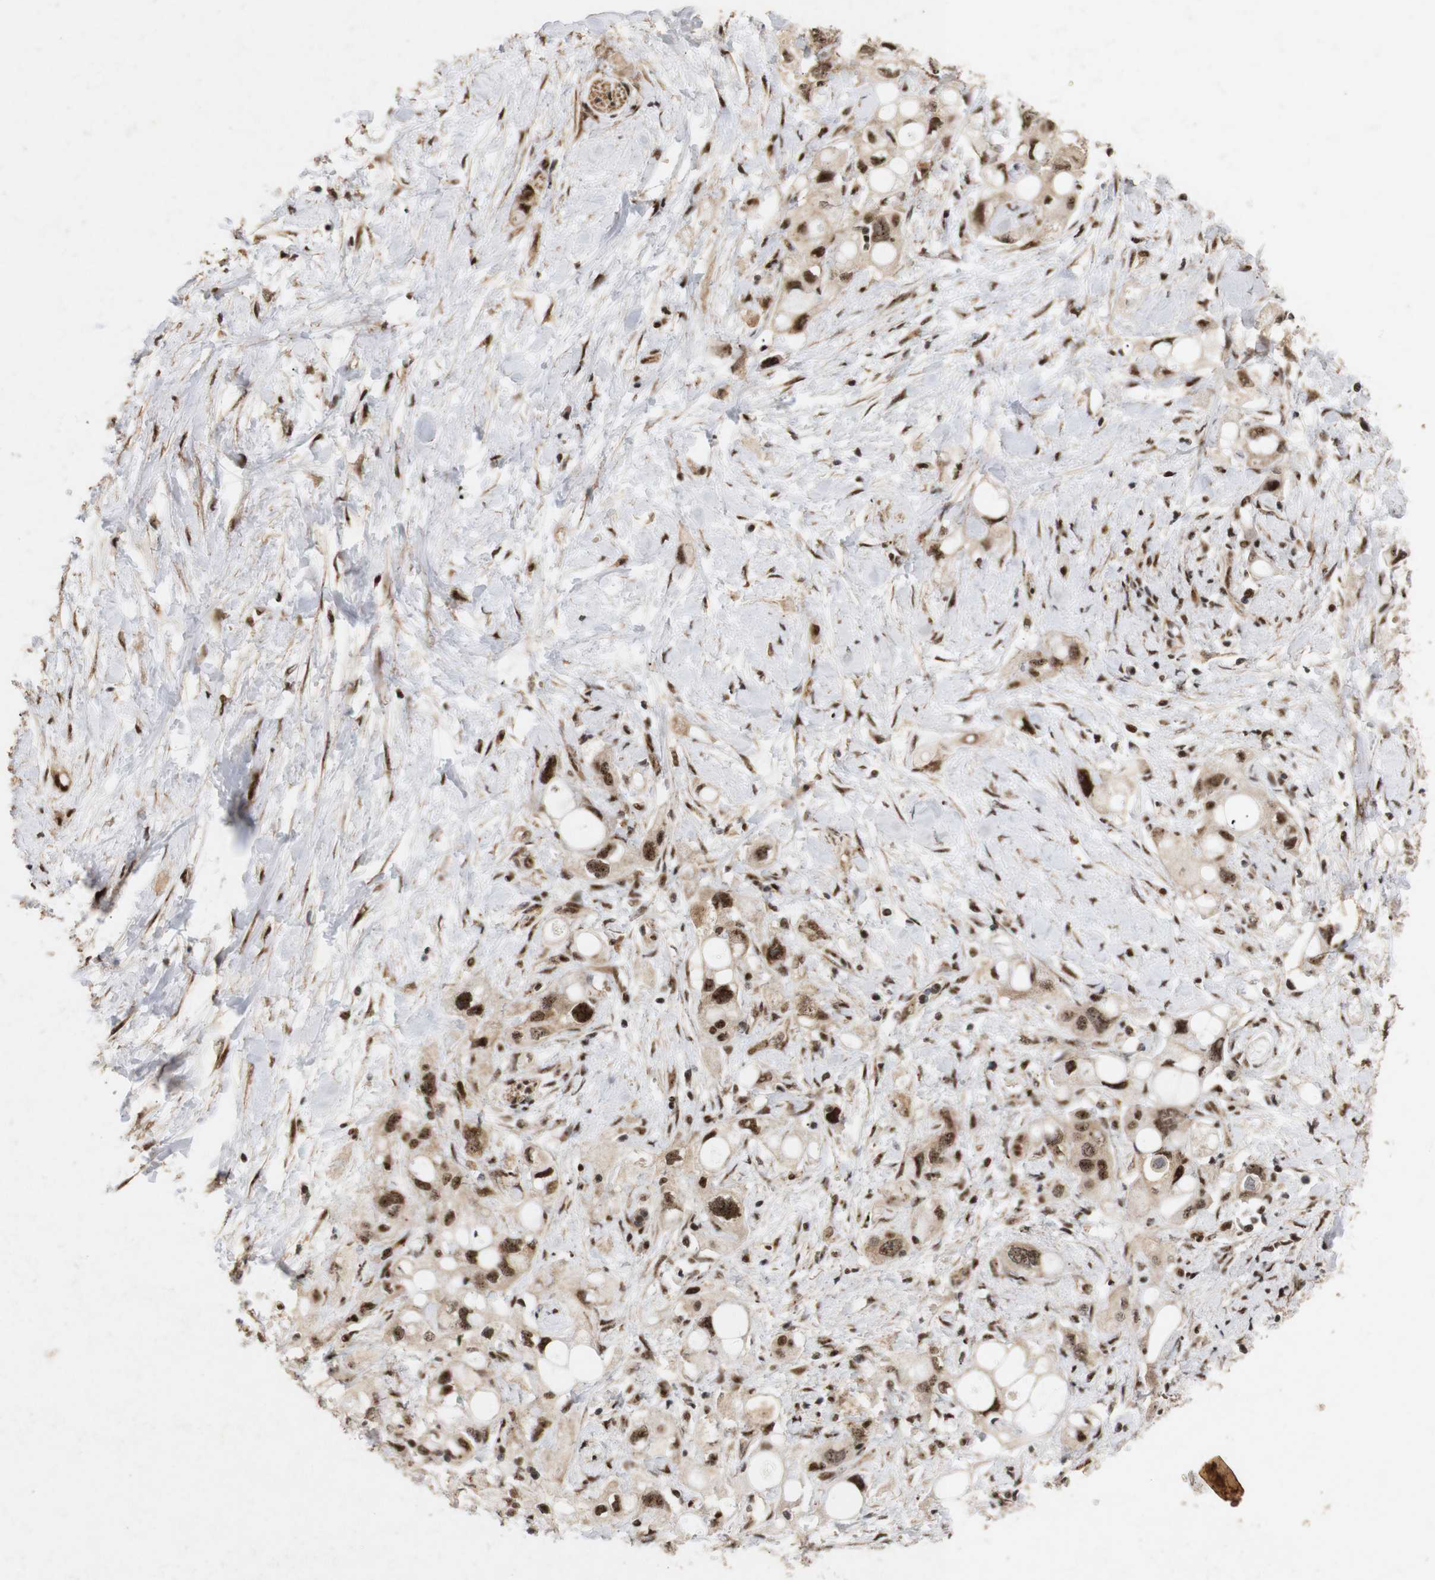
{"staining": {"intensity": "moderate", "quantity": ">75%", "location": "cytoplasmic/membranous,nuclear"}, "tissue": "pancreatic cancer", "cell_type": "Tumor cells", "image_type": "cancer", "snomed": [{"axis": "morphology", "description": "Adenocarcinoma, NOS"}, {"axis": "topography", "description": "Pancreas"}], "caption": "Approximately >75% of tumor cells in human pancreatic cancer (adenocarcinoma) exhibit moderate cytoplasmic/membranous and nuclear protein positivity as visualized by brown immunohistochemical staining.", "gene": "PYM1", "patient": {"sex": "female", "age": 56}}